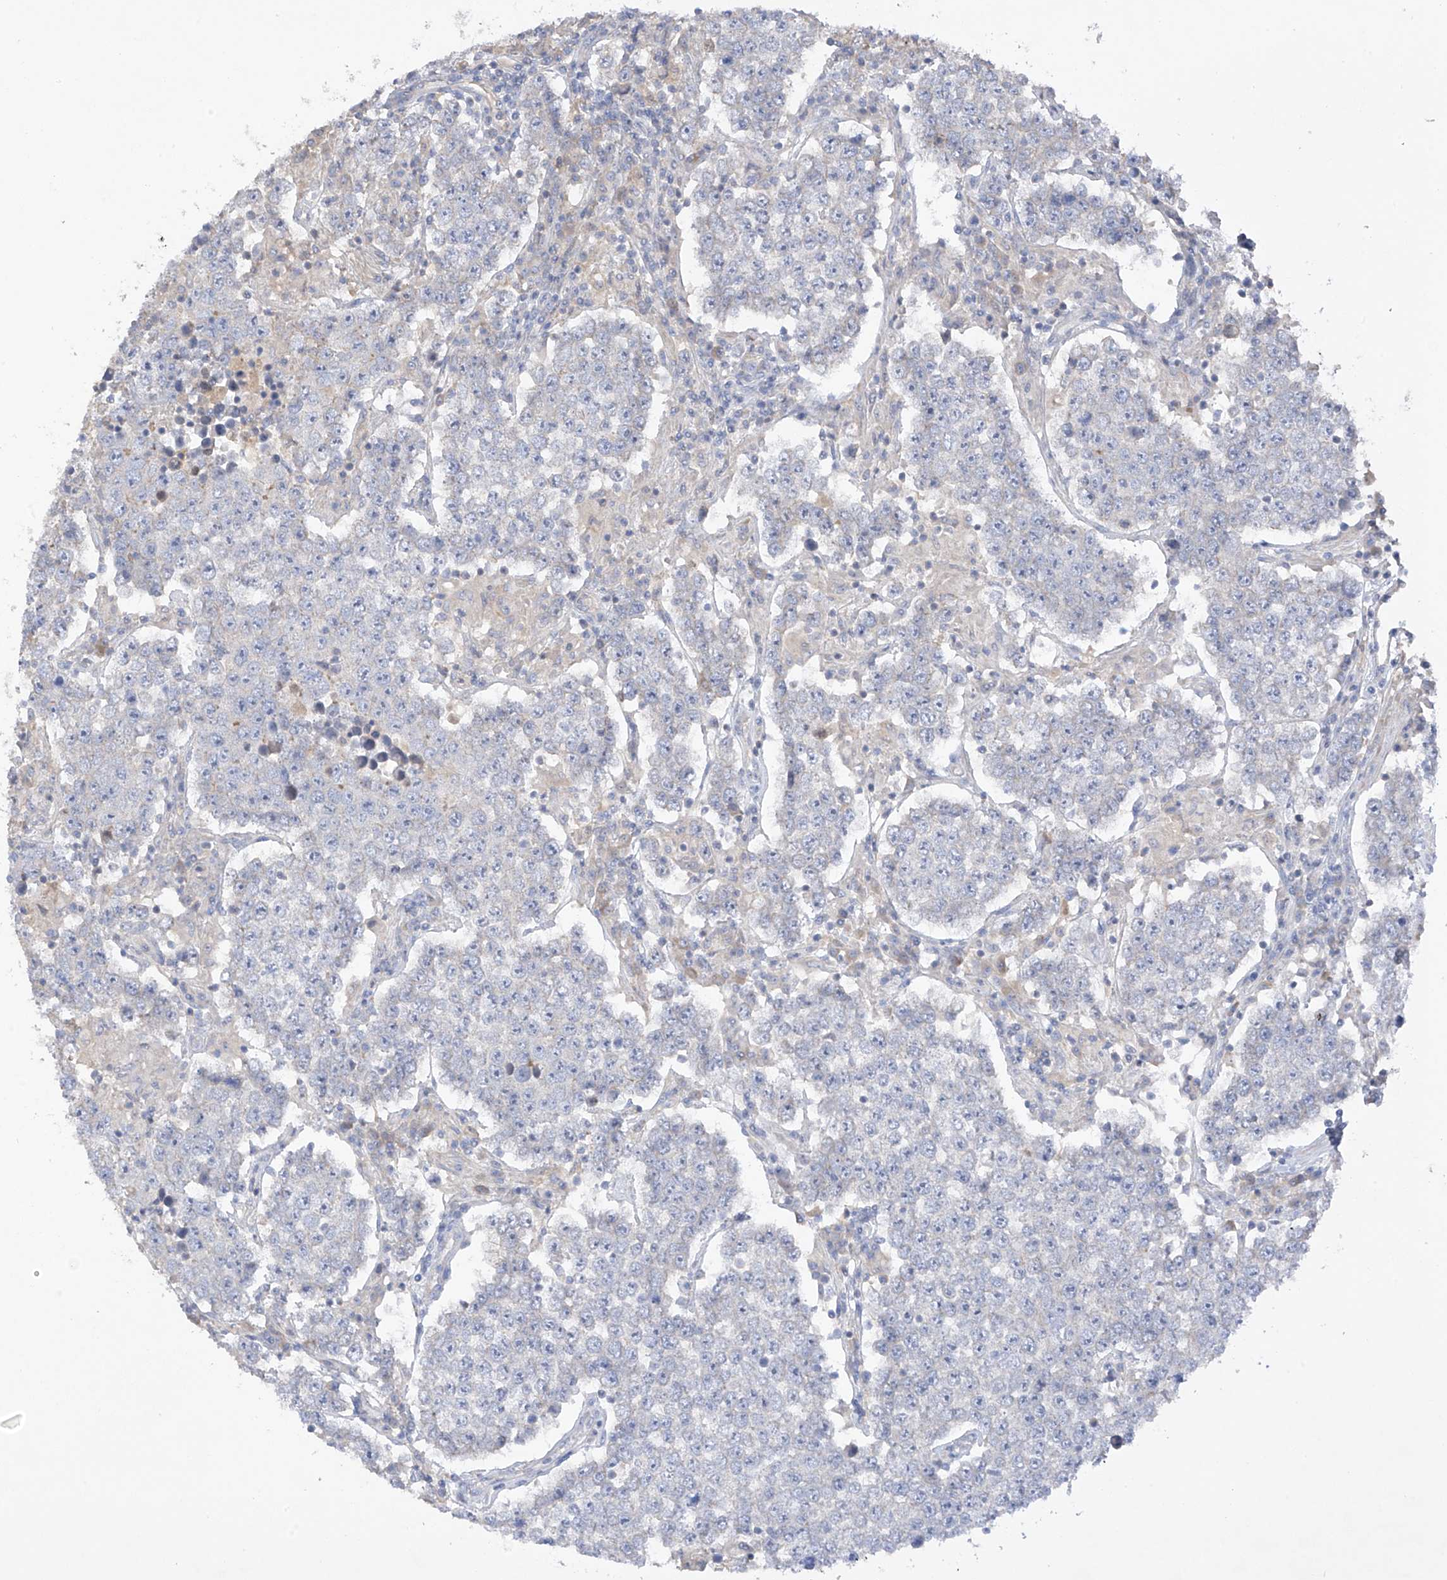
{"staining": {"intensity": "negative", "quantity": "none", "location": "none"}, "tissue": "testis cancer", "cell_type": "Tumor cells", "image_type": "cancer", "snomed": [{"axis": "morphology", "description": "Normal tissue, NOS"}, {"axis": "morphology", "description": "Urothelial carcinoma, High grade"}, {"axis": "morphology", "description": "Seminoma, NOS"}, {"axis": "morphology", "description": "Carcinoma, Embryonal, NOS"}, {"axis": "topography", "description": "Urinary bladder"}, {"axis": "topography", "description": "Testis"}], "caption": "High magnification brightfield microscopy of testis cancer stained with DAB (brown) and counterstained with hematoxylin (blue): tumor cells show no significant expression.", "gene": "PRSS12", "patient": {"sex": "male", "age": 41}}